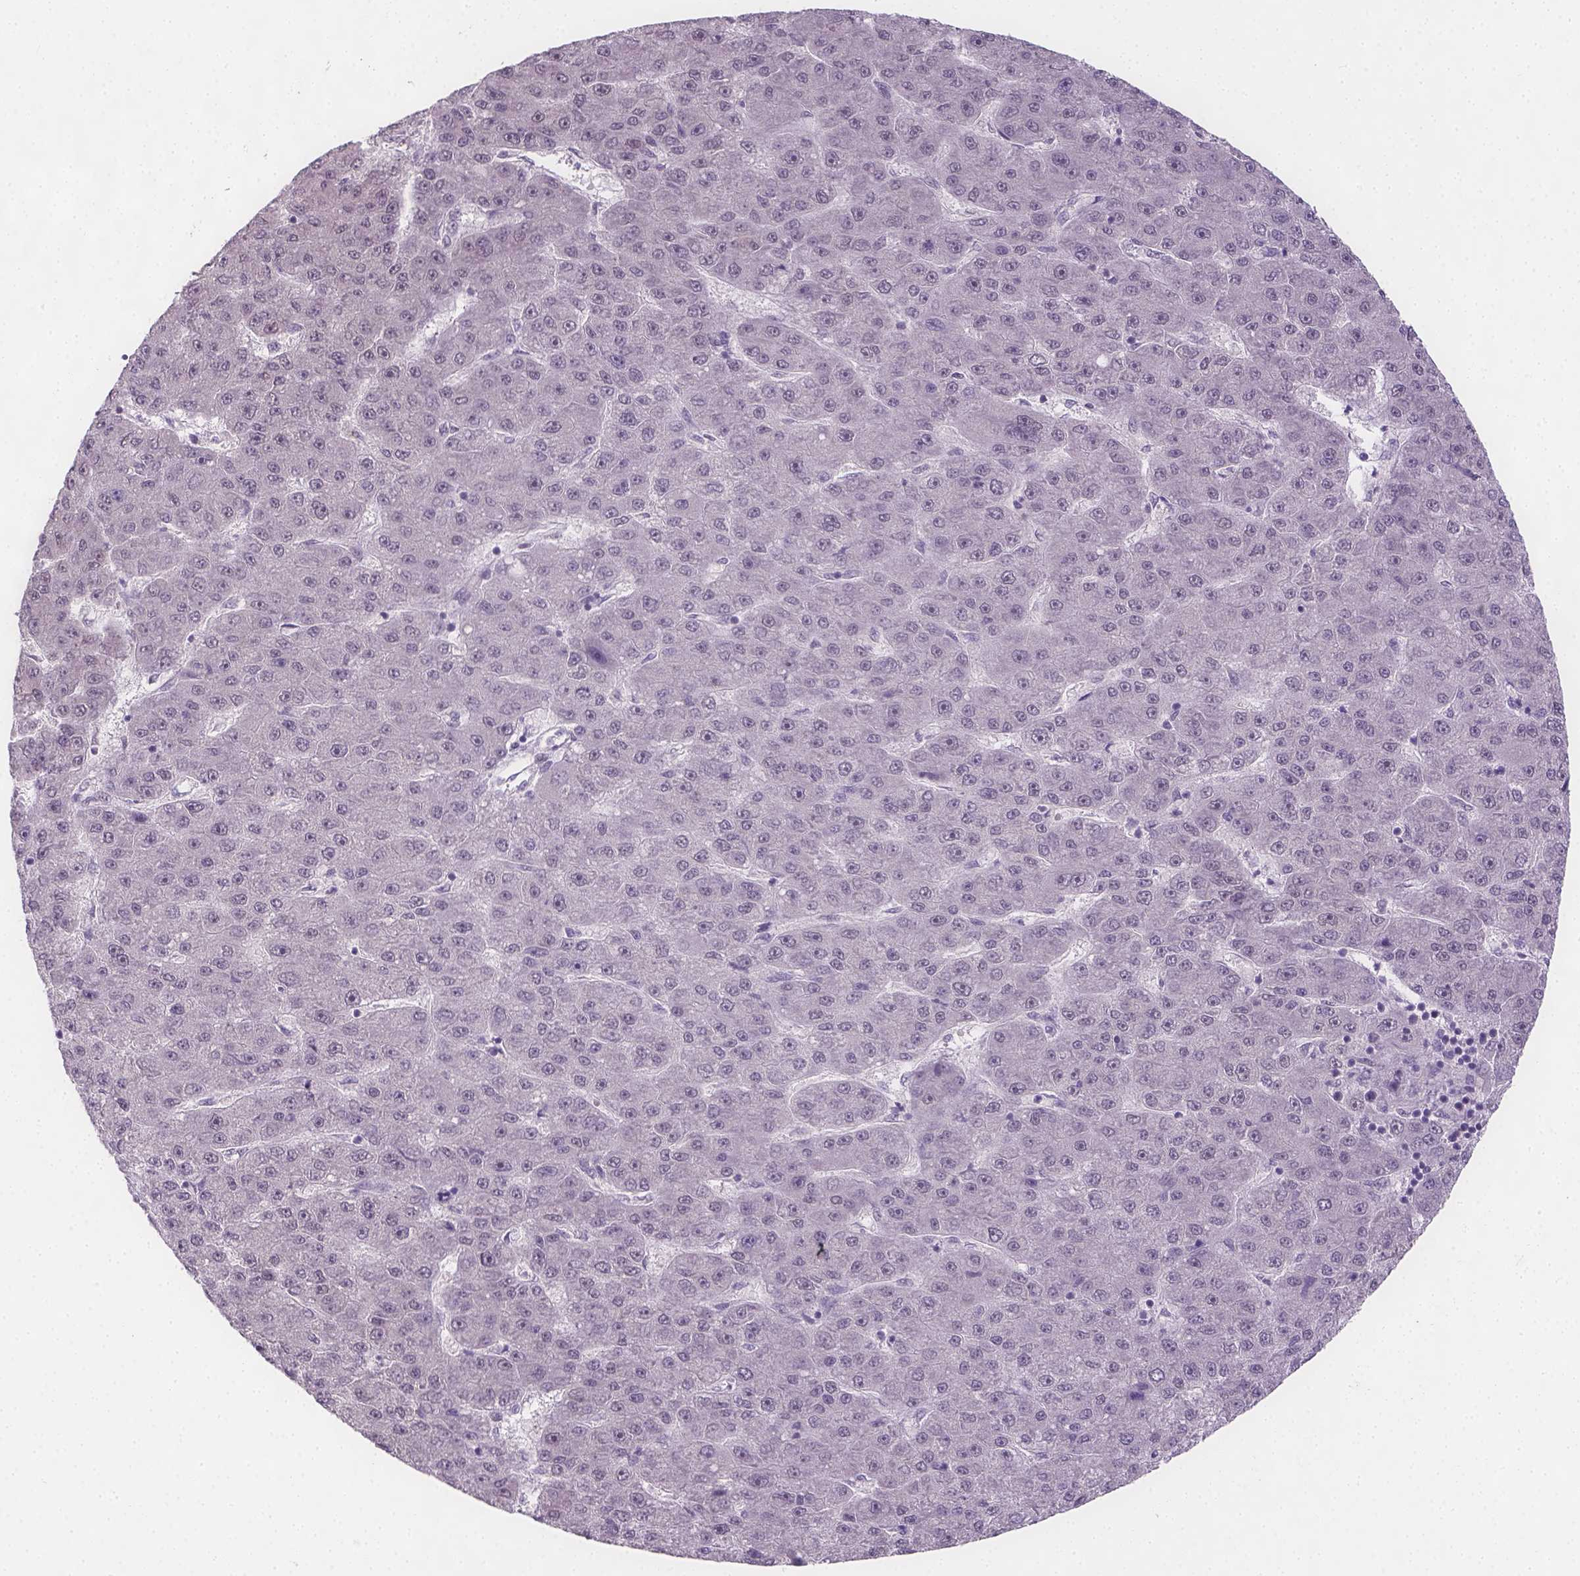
{"staining": {"intensity": "negative", "quantity": "none", "location": "none"}, "tissue": "liver cancer", "cell_type": "Tumor cells", "image_type": "cancer", "snomed": [{"axis": "morphology", "description": "Carcinoma, Hepatocellular, NOS"}, {"axis": "topography", "description": "Liver"}], "caption": "A high-resolution image shows immunohistochemistry staining of liver hepatocellular carcinoma, which shows no significant expression in tumor cells.", "gene": "FANCE", "patient": {"sex": "male", "age": 67}}